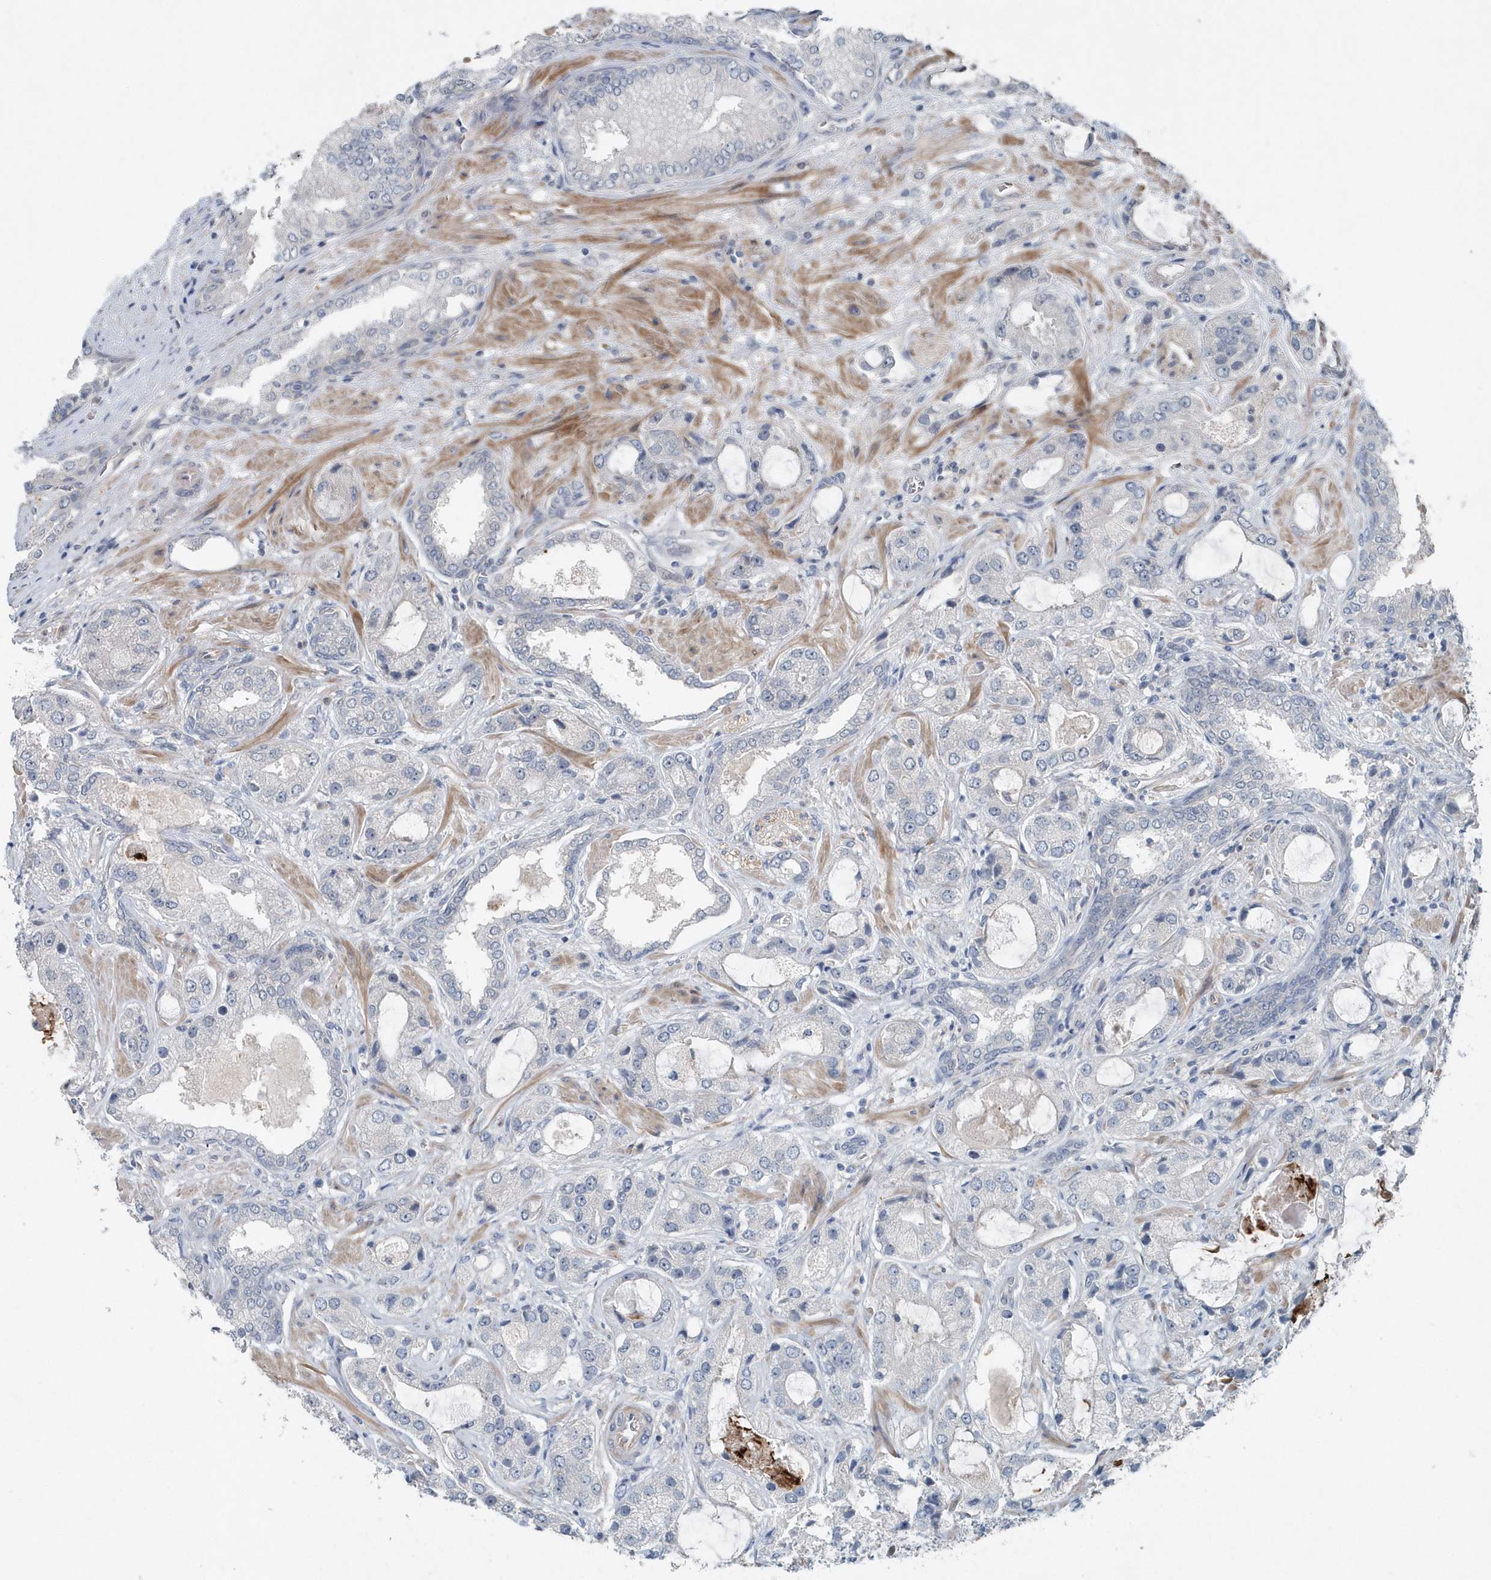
{"staining": {"intensity": "negative", "quantity": "none", "location": "none"}, "tissue": "prostate cancer", "cell_type": "Tumor cells", "image_type": "cancer", "snomed": [{"axis": "morphology", "description": "Normal tissue, NOS"}, {"axis": "morphology", "description": "Adenocarcinoma, High grade"}, {"axis": "topography", "description": "Prostate"}, {"axis": "topography", "description": "Peripheral nerve tissue"}], "caption": "Immunohistochemistry image of prostate high-grade adenocarcinoma stained for a protein (brown), which shows no staining in tumor cells.", "gene": "MCC", "patient": {"sex": "male", "age": 59}}